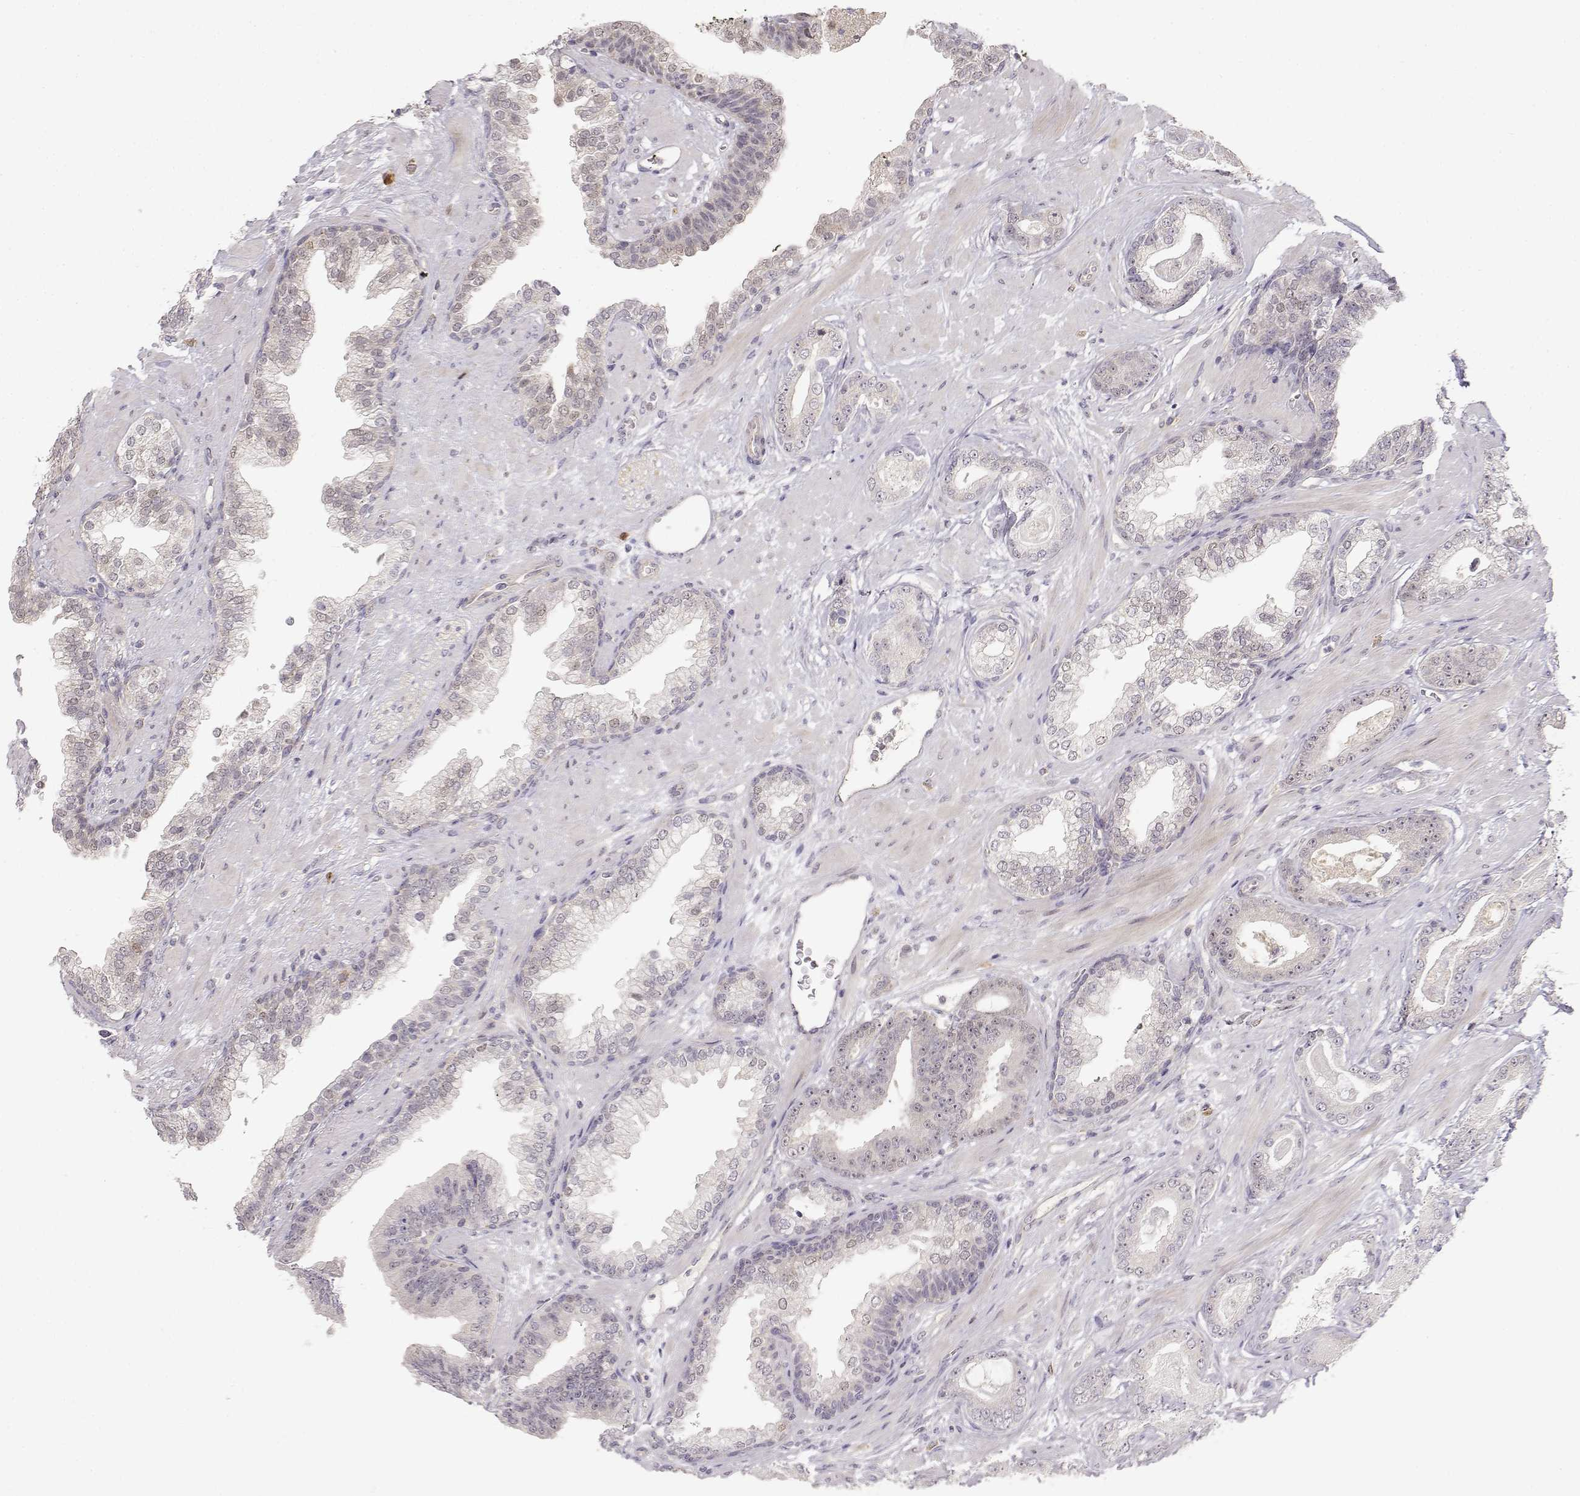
{"staining": {"intensity": "weak", "quantity": "<25%", "location": "nuclear"}, "tissue": "prostate cancer", "cell_type": "Tumor cells", "image_type": "cancer", "snomed": [{"axis": "morphology", "description": "Adenocarcinoma, Low grade"}, {"axis": "topography", "description": "Prostate"}], "caption": "Image shows no significant protein positivity in tumor cells of prostate cancer (low-grade adenocarcinoma).", "gene": "EAF2", "patient": {"sex": "male", "age": 61}}